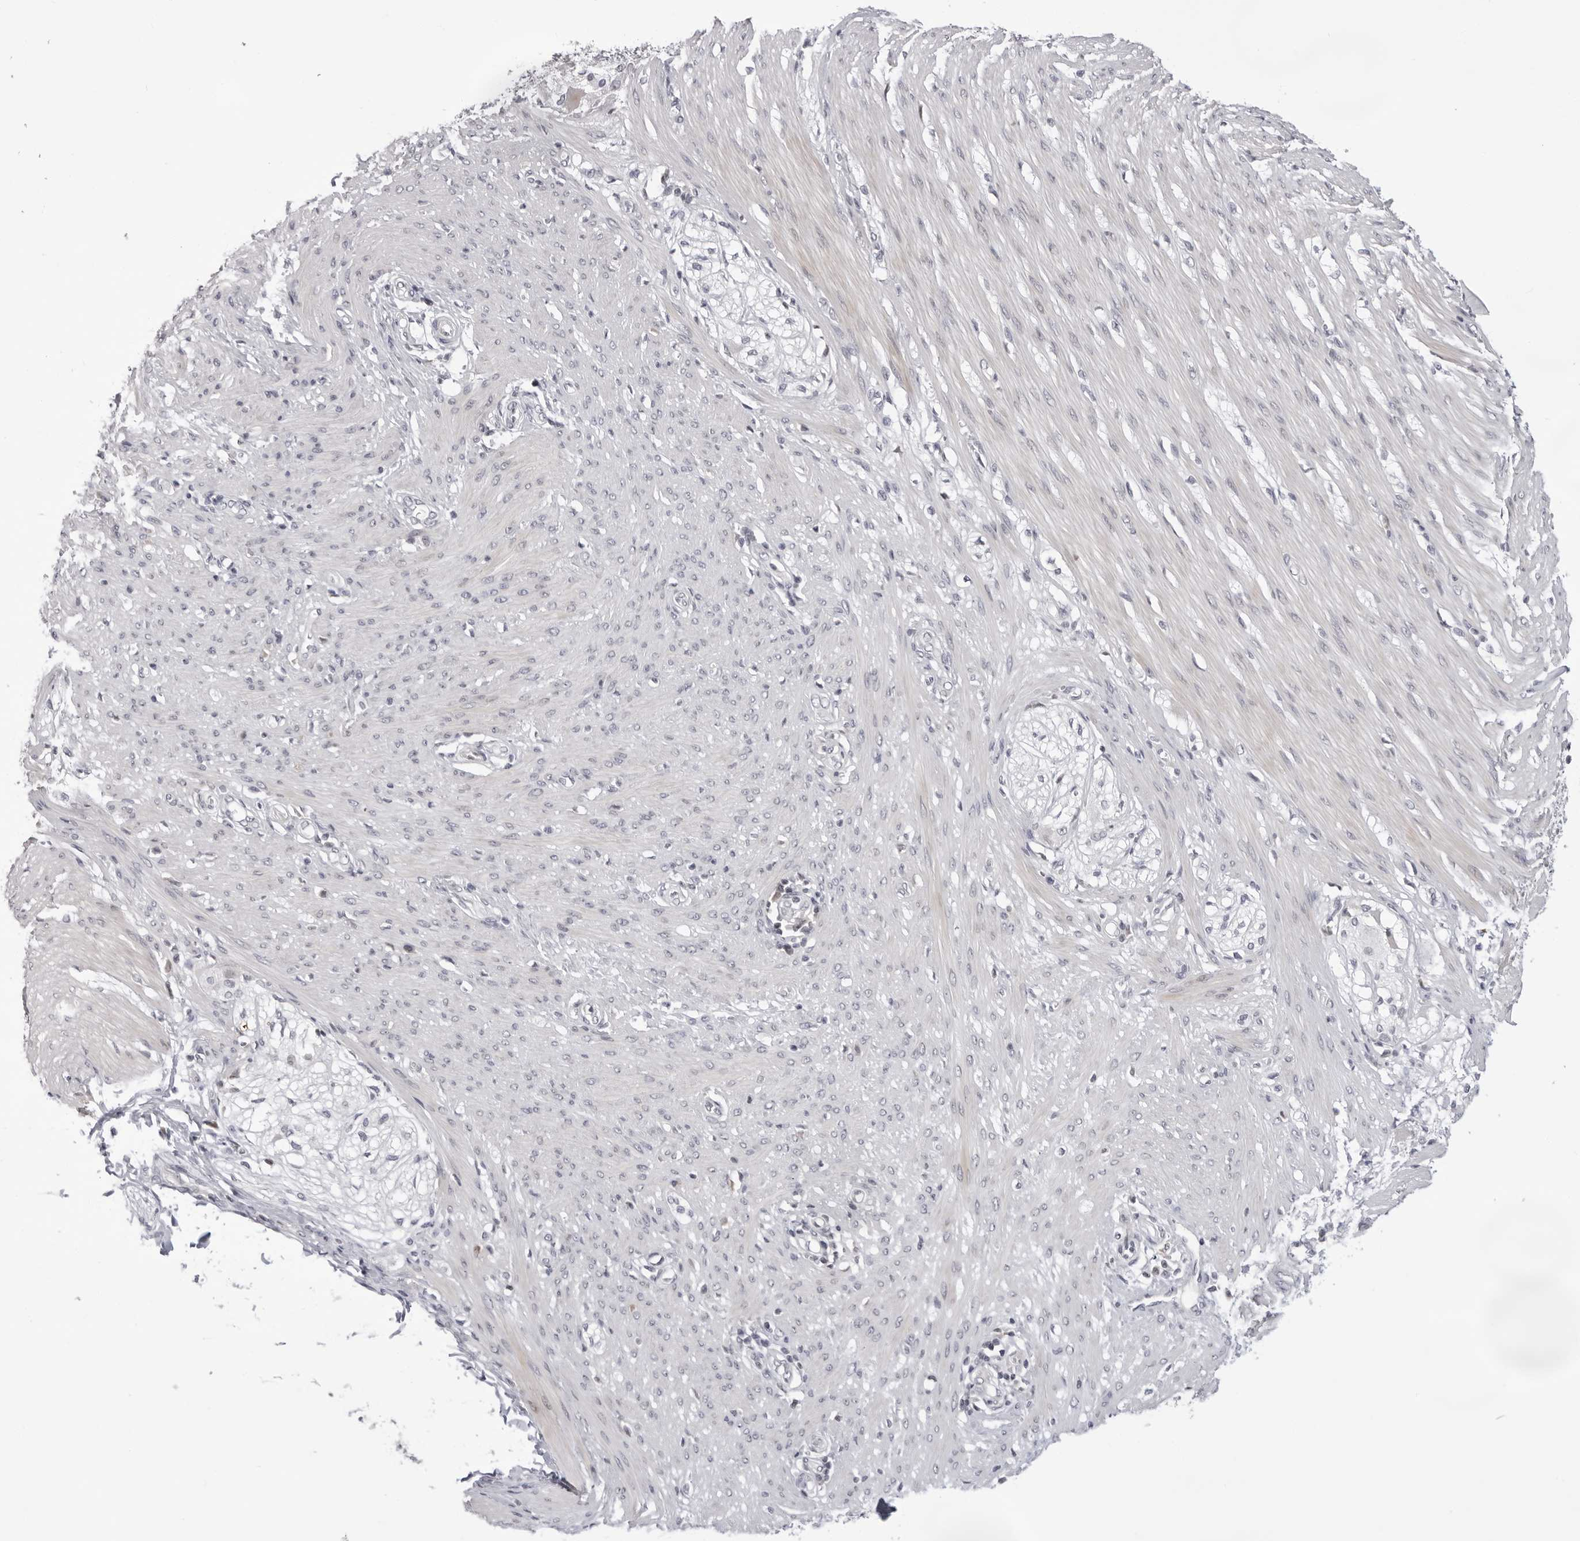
{"staining": {"intensity": "negative", "quantity": "none", "location": "none"}, "tissue": "smooth muscle", "cell_type": "Smooth muscle cells", "image_type": "normal", "snomed": [{"axis": "morphology", "description": "Normal tissue, NOS"}, {"axis": "morphology", "description": "Adenocarcinoma, NOS"}, {"axis": "topography", "description": "Colon"}, {"axis": "topography", "description": "Peripheral nerve tissue"}], "caption": "Human smooth muscle stained for a protein using IHC displays no staining in smooth muscle cells.", "gene": "ACP6", "patient": {"sex": "male", "age": 14}}